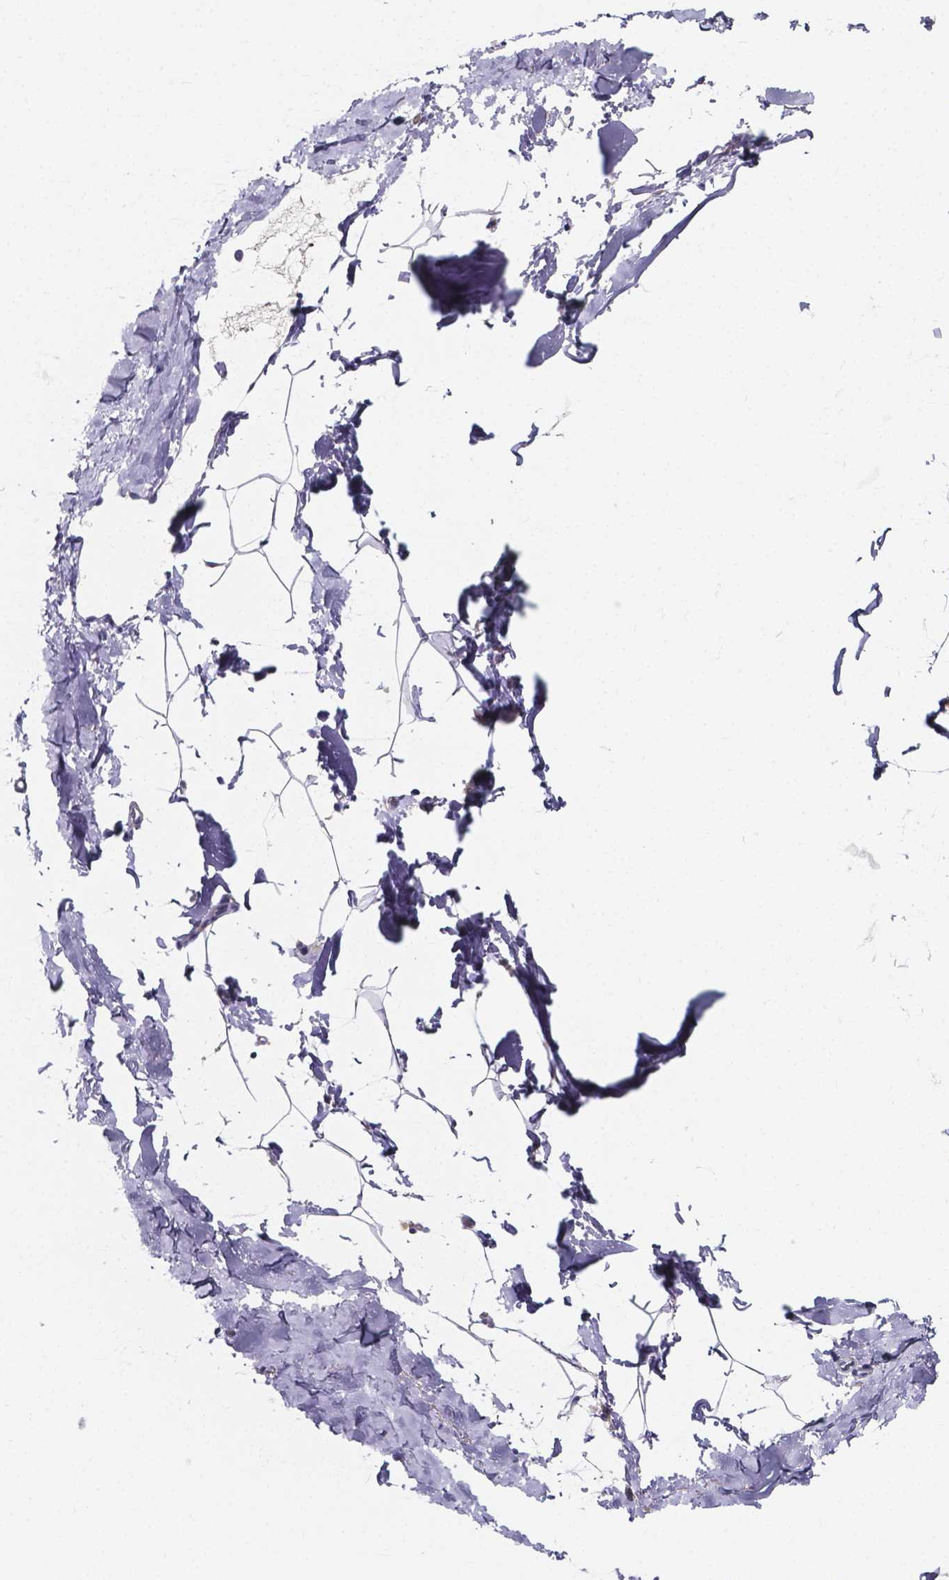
{"staining": {"intensity": "negative", "quantity": "none", "location": "none"}, "tissue": "breast", "cell_type": "Adipocytes", "image_type": "normal", "snomed": [{"axis": "morphology", "description": "Normal tissue, NOS"}, {"axis": "topography", "description": "Breast"}], "caption": "An immunohistochemistry micrograph of unremarkable breast is shown. There is no staining in adipocytes of breast. The staining was performed using DAB (3,3'-diaminobenzidine) to visualize the protein expression in brown, while the nuclei were stained in blue with hematoxylin (Magnification: 20x).", "gene": "THEMIS", "patient": {"sex": "female", "age": 32}}